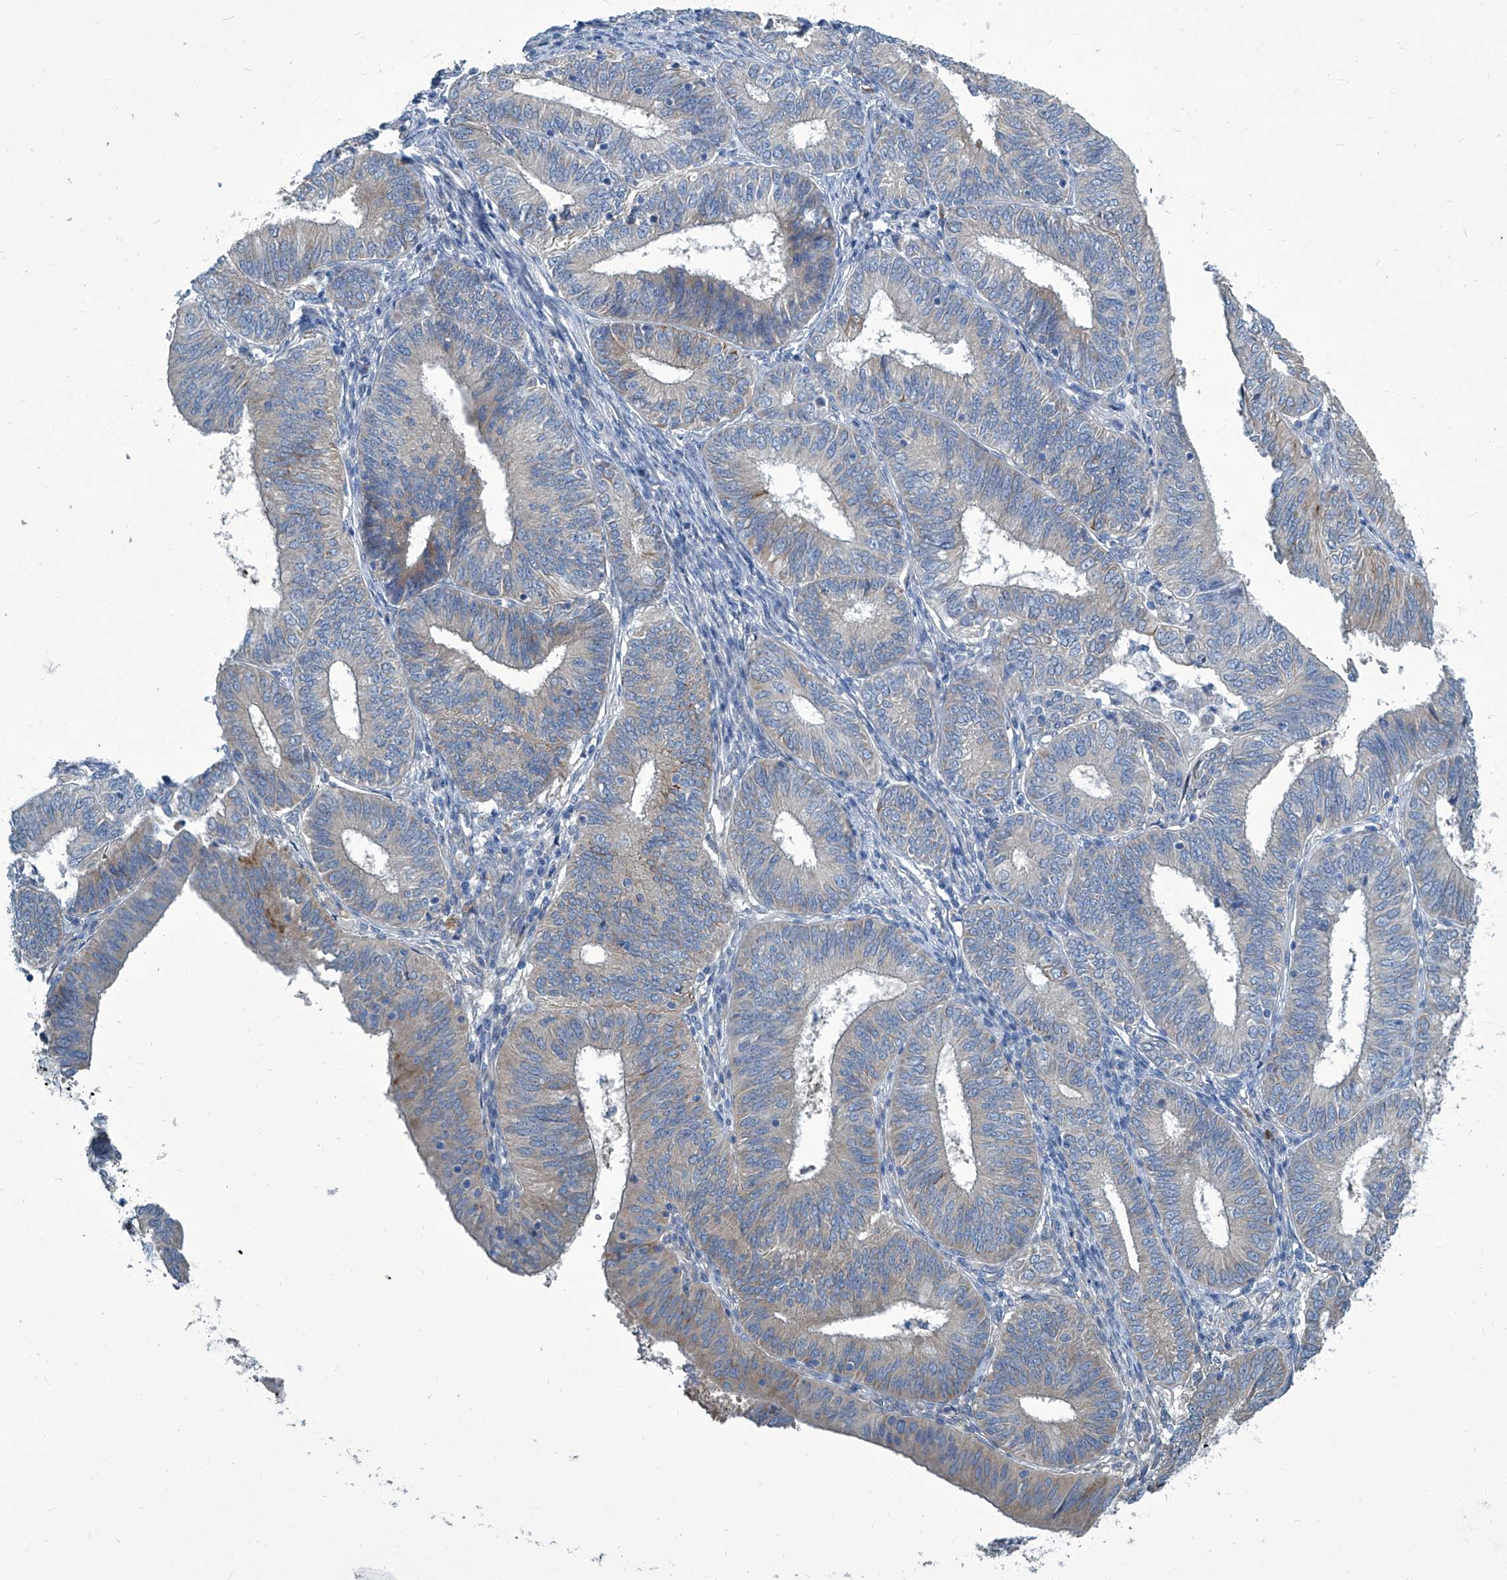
{"staining": {"intensity": "weak", "quantity": "<25%", "location": "cytoplasmic/membranous"}, "tissue": "endometrial cancer", "cell_type": "Tumor cells", "image_type": "cancer", "snomed": [{"axis": "morphology", "description": "Adenocarcinoma, NOS"}, {"axis": "topography", "description": "Endometrium"}], "caption": "Protein analysis of endometrial adenocarcinoma demonstrates no significant expression in tumor cells.", "gene": "SLC26A11", "patient": {"sex": "female", "age": 51}}